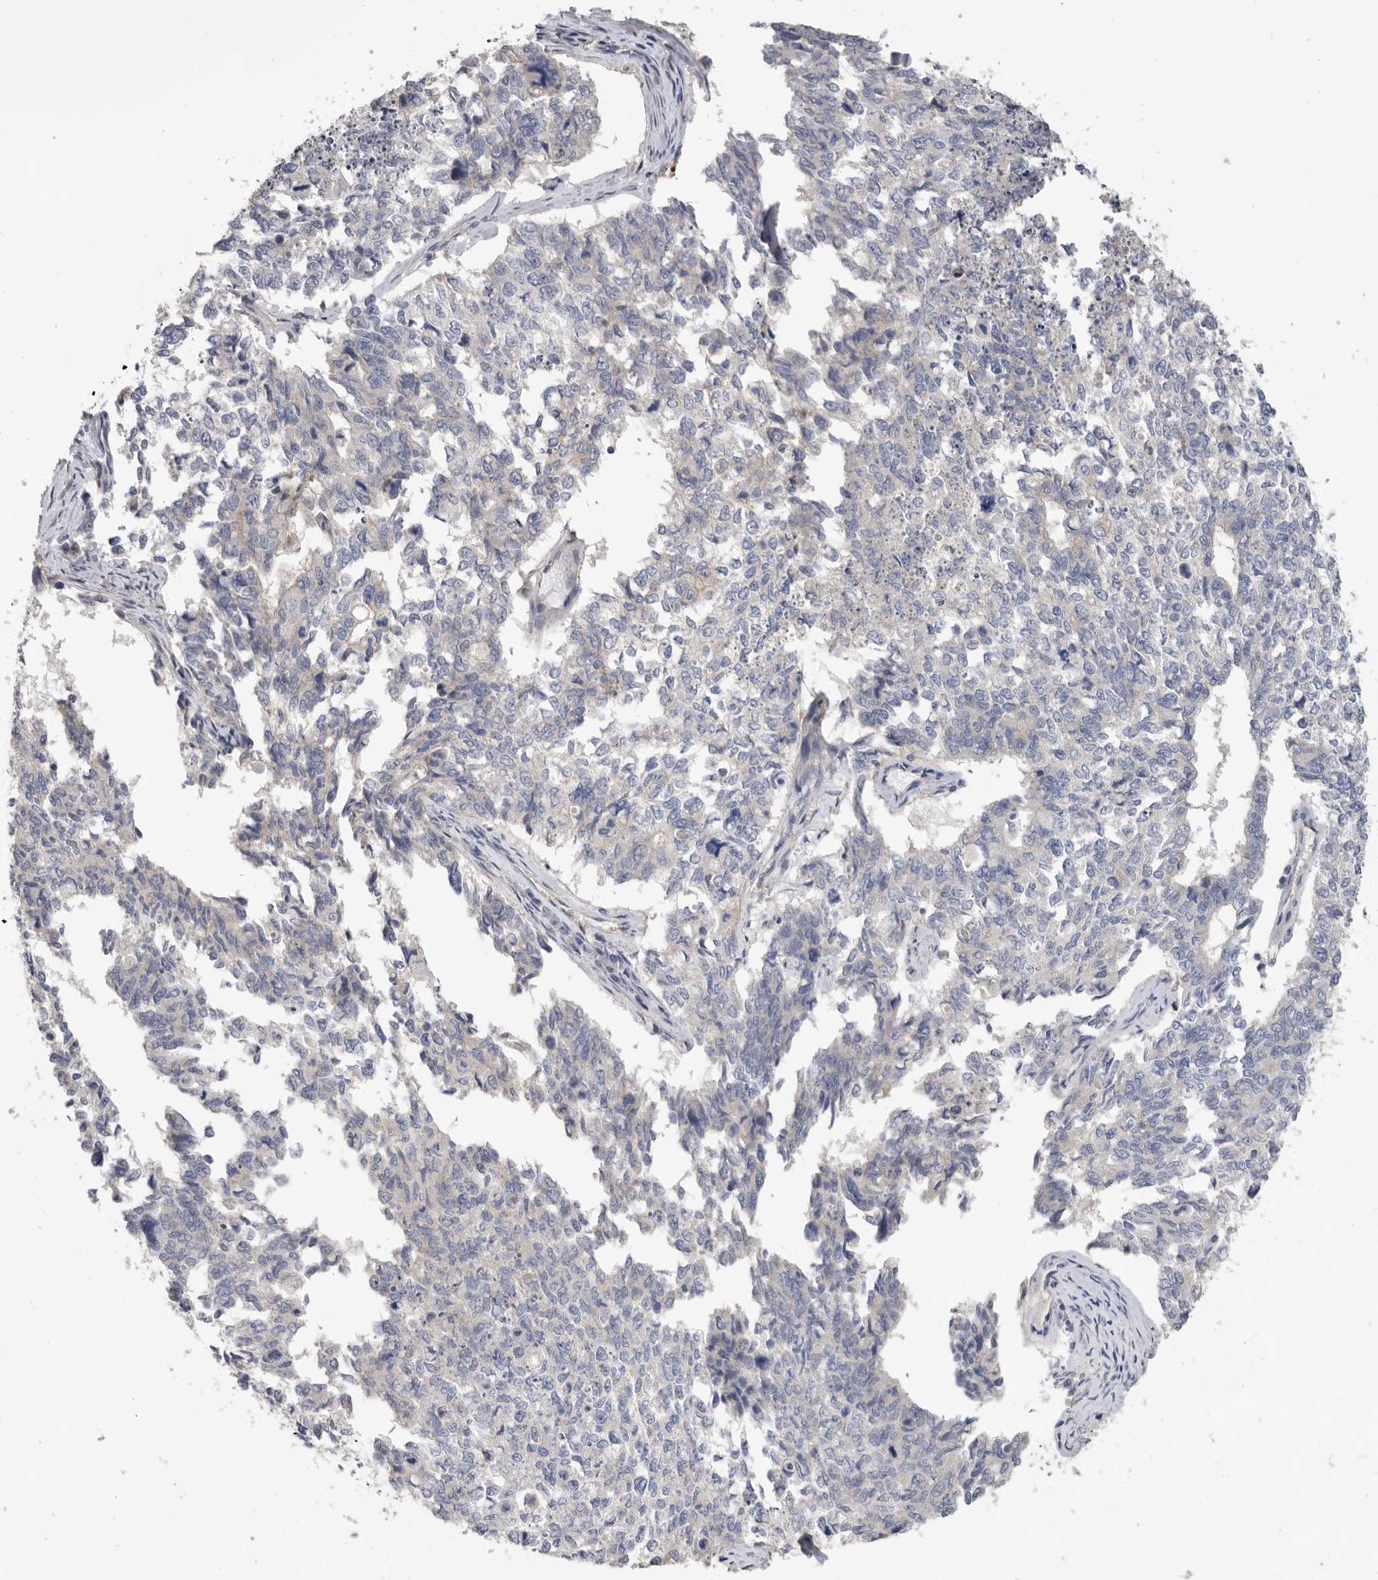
{"staining": {"intensity": "negative", "quantity": "none", "location": "none"}, "tissue": "cervical cancer", "cell_type": "Tumor cells", "image_type": "cancer", "snomed": [{"axis": "morphology", "description": "Squamous cell carcinoma, NOS"}, {"axis": "topography", "description": "Cervix"}], "caption": "Tumor cells show no significant positivity in cervical cancer.", "gene": "WDTC1", "patient": {"sex": "female", "age": 63}}